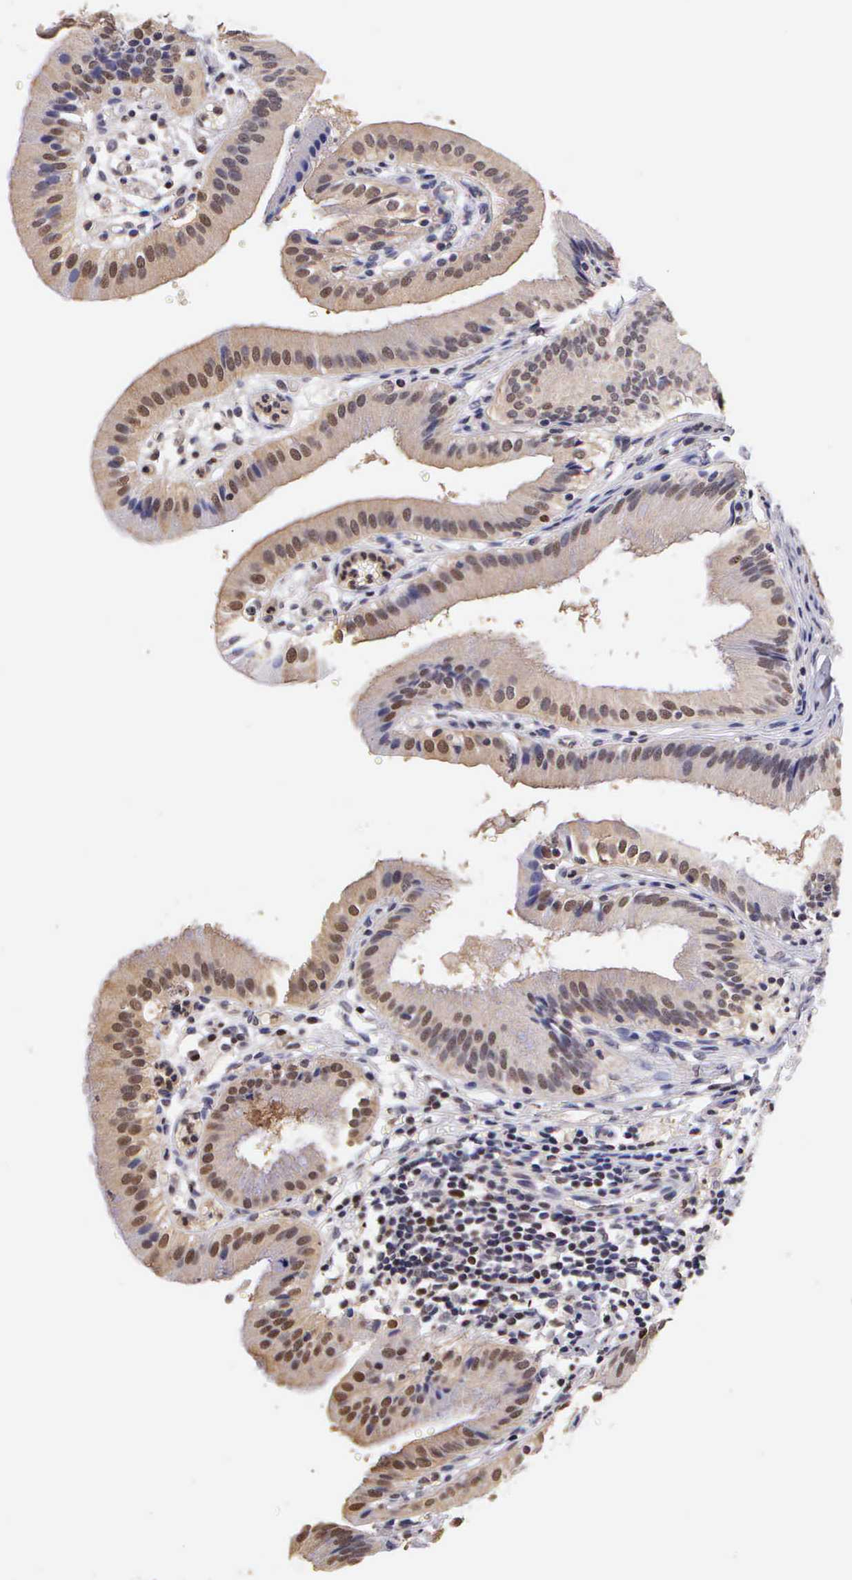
{"staining": {"intensity": "moderate", "quantity": "25%-75%", "location": "cytoplasmic/membranous,nuclear"}, "tissue": "gallbladder", "cell_type": "Glandular cells", "image_type": "normal", "snomed": [{"axis": "morphology", "description": "Normal tissue, NOS"}, {"axis": "topography", "description": "Gallbladder"}], "caption": "Unremarkable gallbladder displays moderate cytoplasmic/membranous,nuclear expression in approximately 25%-75% of glandular cells, visualized by immunohistochemistry. Using DAB (3,3'-diaminobenzidine) (brown) and hematoxylin (blue) stains, captured at high magnification using brightfield microscopy.", "gene": "MKI67", "patient": {"sex": "male", "age": 28}}